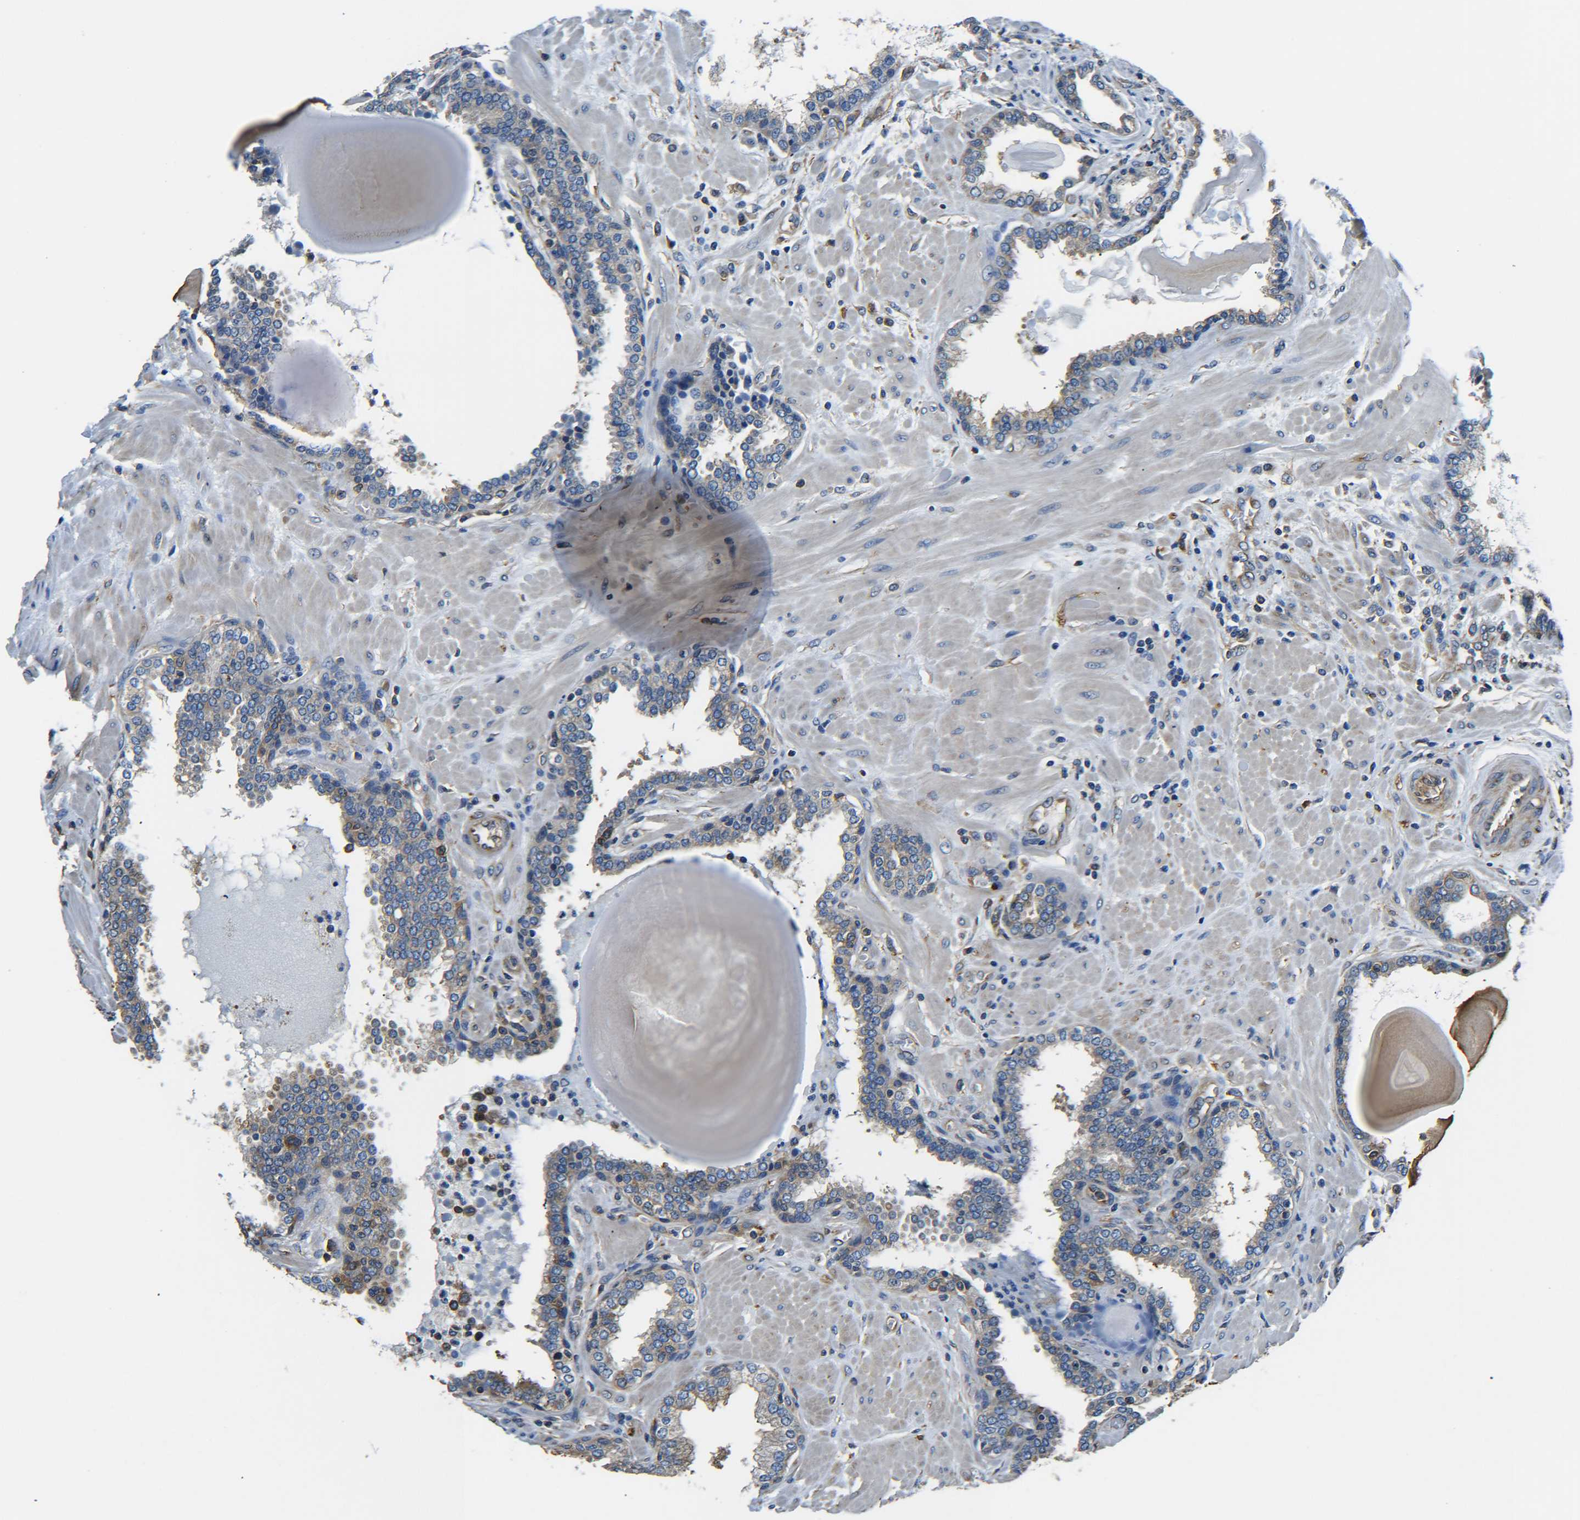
{"staining": {"intensity": "moderate", "quantity": "25%-75%", "location": "cytoplasmic/membranous"}, "tissue": "prostate", "cell_type": "Glandular cells", "image_type": "normal", "snomed": [{"axis": "morphology", "description": "Normal tissue, NOS"}, {"axis": "topography", "description": "Prostate"}], "caption": "Protein staining demonstrates moderate cytoplasmic/membranous staining in about 25%-75% of glandular cells in unremarkable prostate.", "gene": "TUBB", "patient": {"sex": "male", "age": 51}}